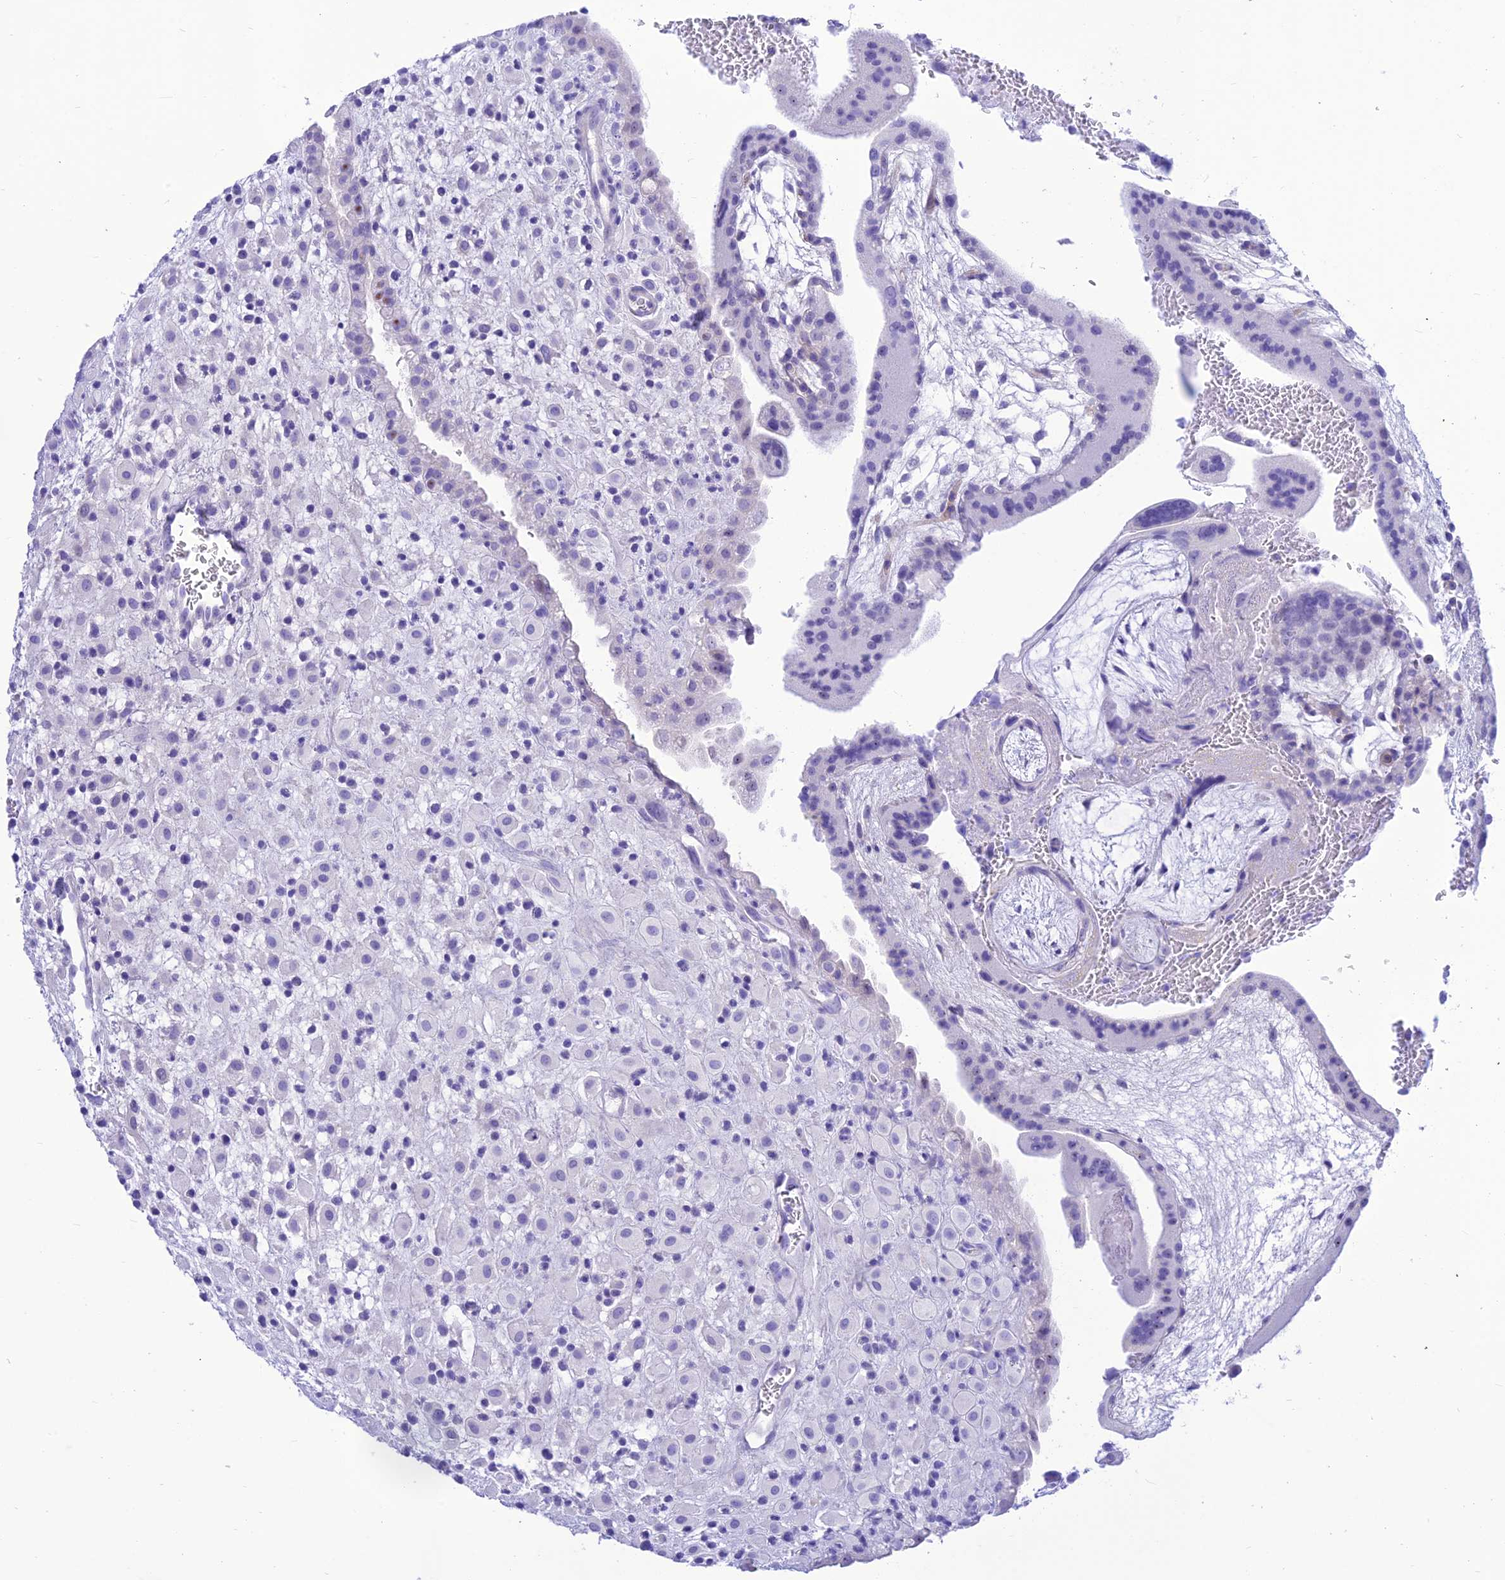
{"staining": {"intensity": "negative", "quantity": "none", "location": "none"}, "tissue": "placenta", "cell_type": "Decidual cells", "image_type": "normal", "snomed": [{"axis": "morphology", "description": "Normal tissue, NOS"}, {"axis": "topography", "description": "Placenta"}], "caption": "Decidual cells are negative for brown protein staining in normal placenta. The staining was performed using DAB (3,3'-diaminobenzidine) to visualize the protein expression in brown, while the nuclei were stained in blue with hematoxylin (Magnification: 20x).", "gene": "PRNP", "patient": {"sex": "female", "age": 35}}